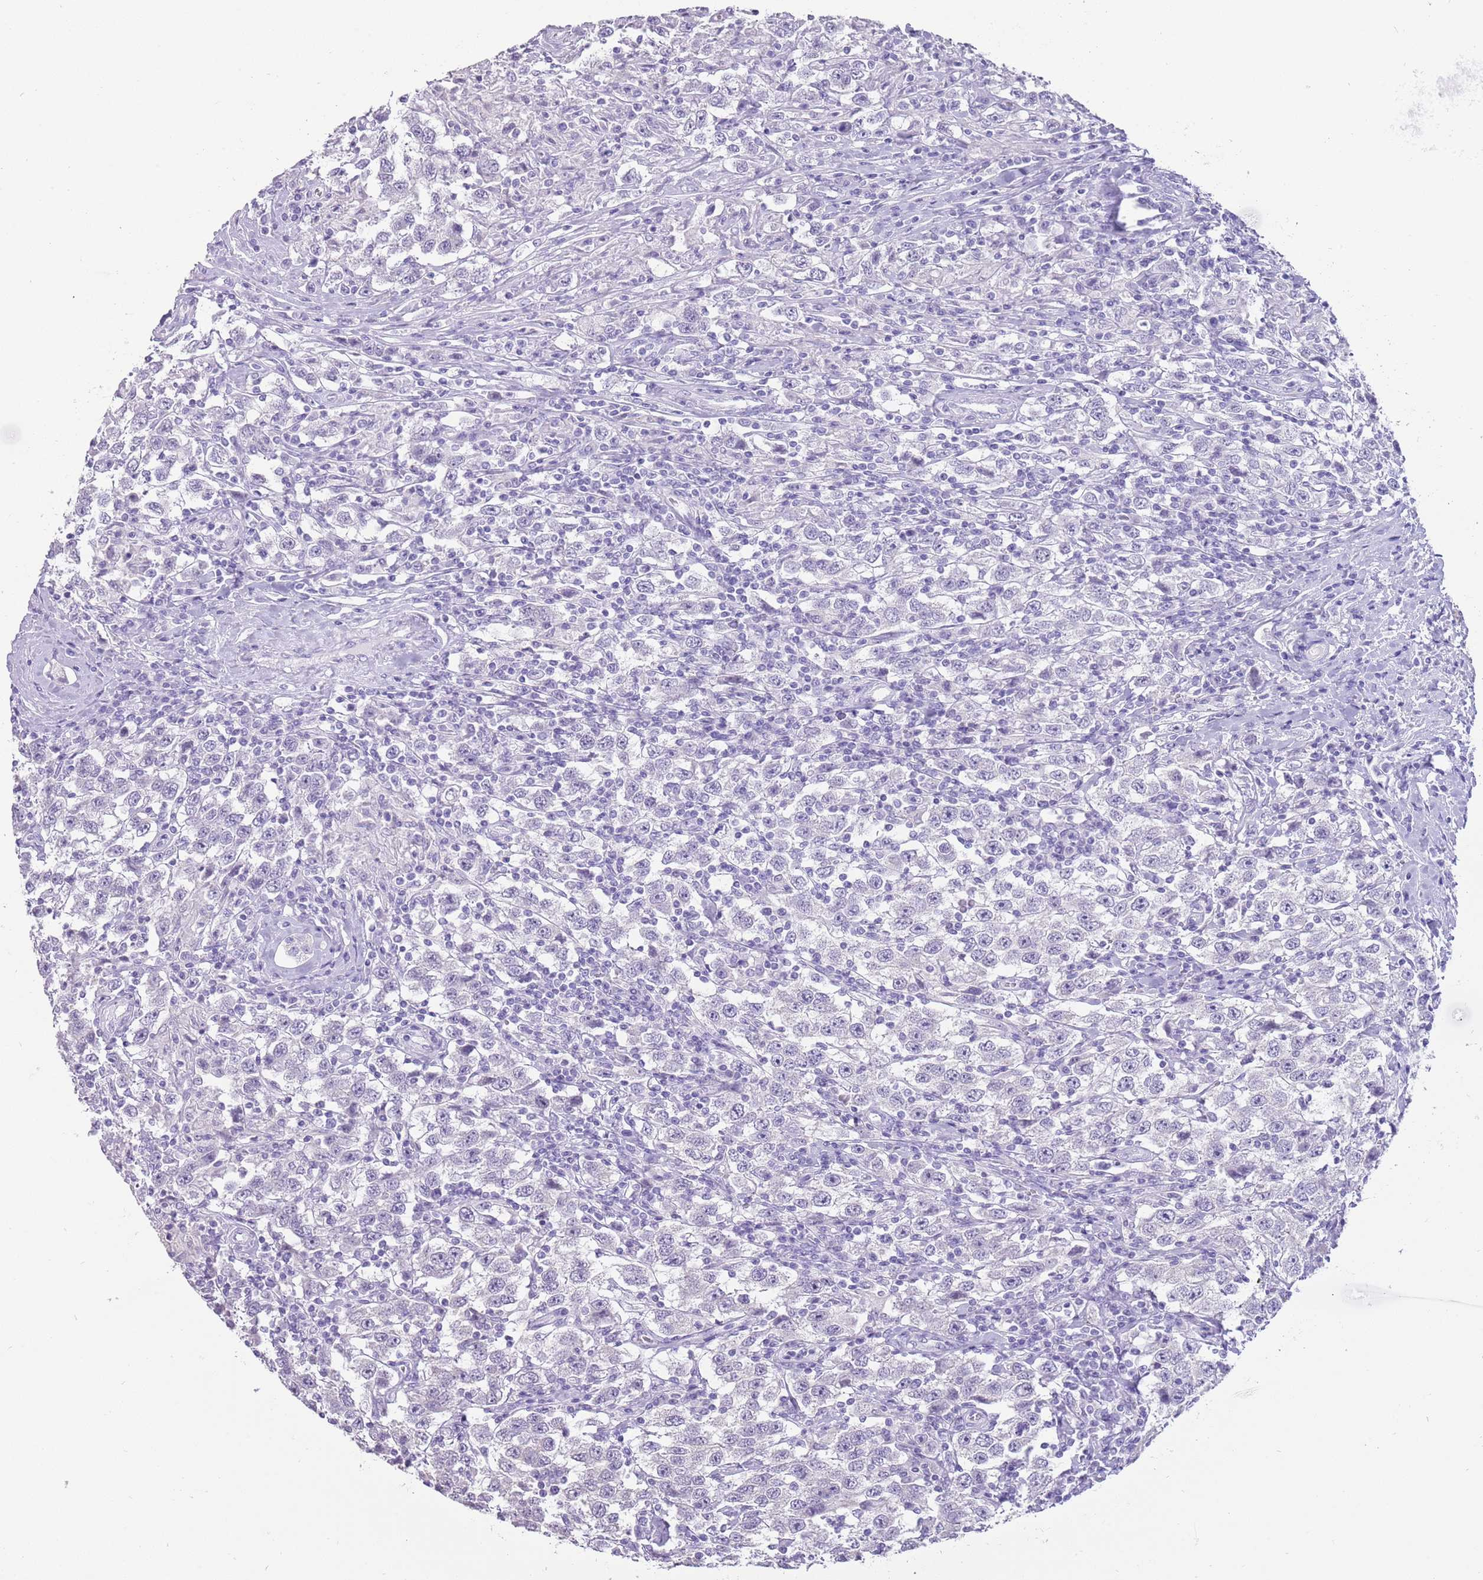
{"staining": {"intensity": "negative", "quantity": "none", "location": "none"}, "tissue": "testis cancer", "cell_type": "Tumor cells", "image_type": "cancer", "snomed": [{"axis": "morphology", "description": "Seminoma, NOS"}, {"axis": "topography", "description": "Testis"}], "caption": "This image is of testis cancer stained with immunohistochemistry (IHC) to label a protein in brown with the nuclei are counter-stained blue. There is no staining in tumor cells.", "gene": "NBPF3", "patient": {"sex": "male", "age": 41}}